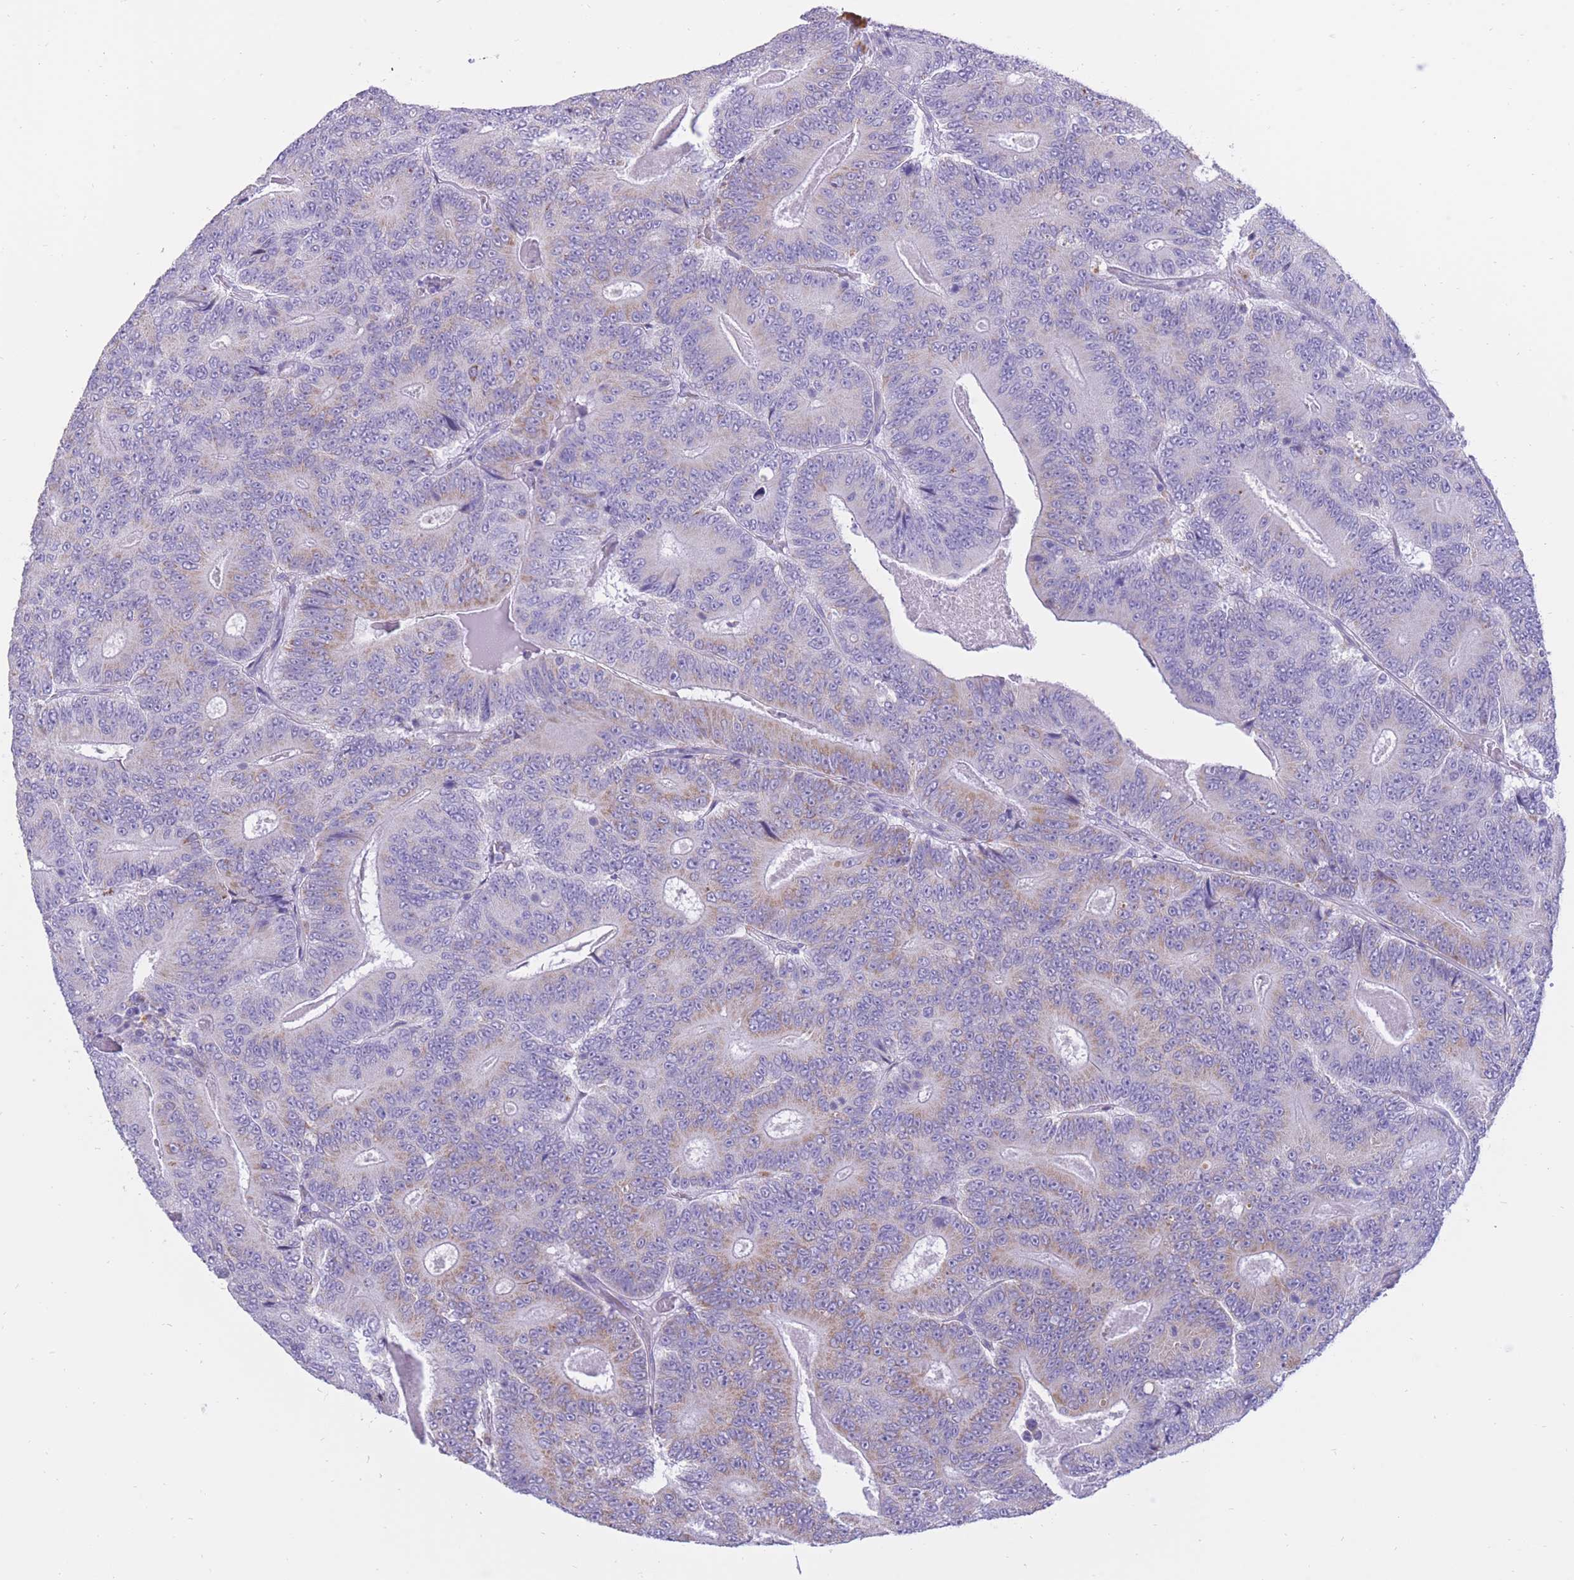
{"staining": {"intensity": "moderate", "quantity": "<25%", "location": "cytoplasmic/membranous"}, "tissue": "colorectal cancer", "cell_type": "Tumor cells", "image_type": "cancer", "snomed": [{"axis": "morphology", "description": "Adenocarcinoma, NOS"}, {"axis": "topography", "description": "Colon"}], "caption": "The histopathology image exhibits immunohistochemical staining of adenocarcinoma (colorectal). There is moderate cytoplasmic/membranous staining is present in approximately <25% of tumor cells. Ihc stains the protein in brown and the nuclei are stained blue.", "gene": "INTS2", "patient": {"sex": "male", "age": 83}}